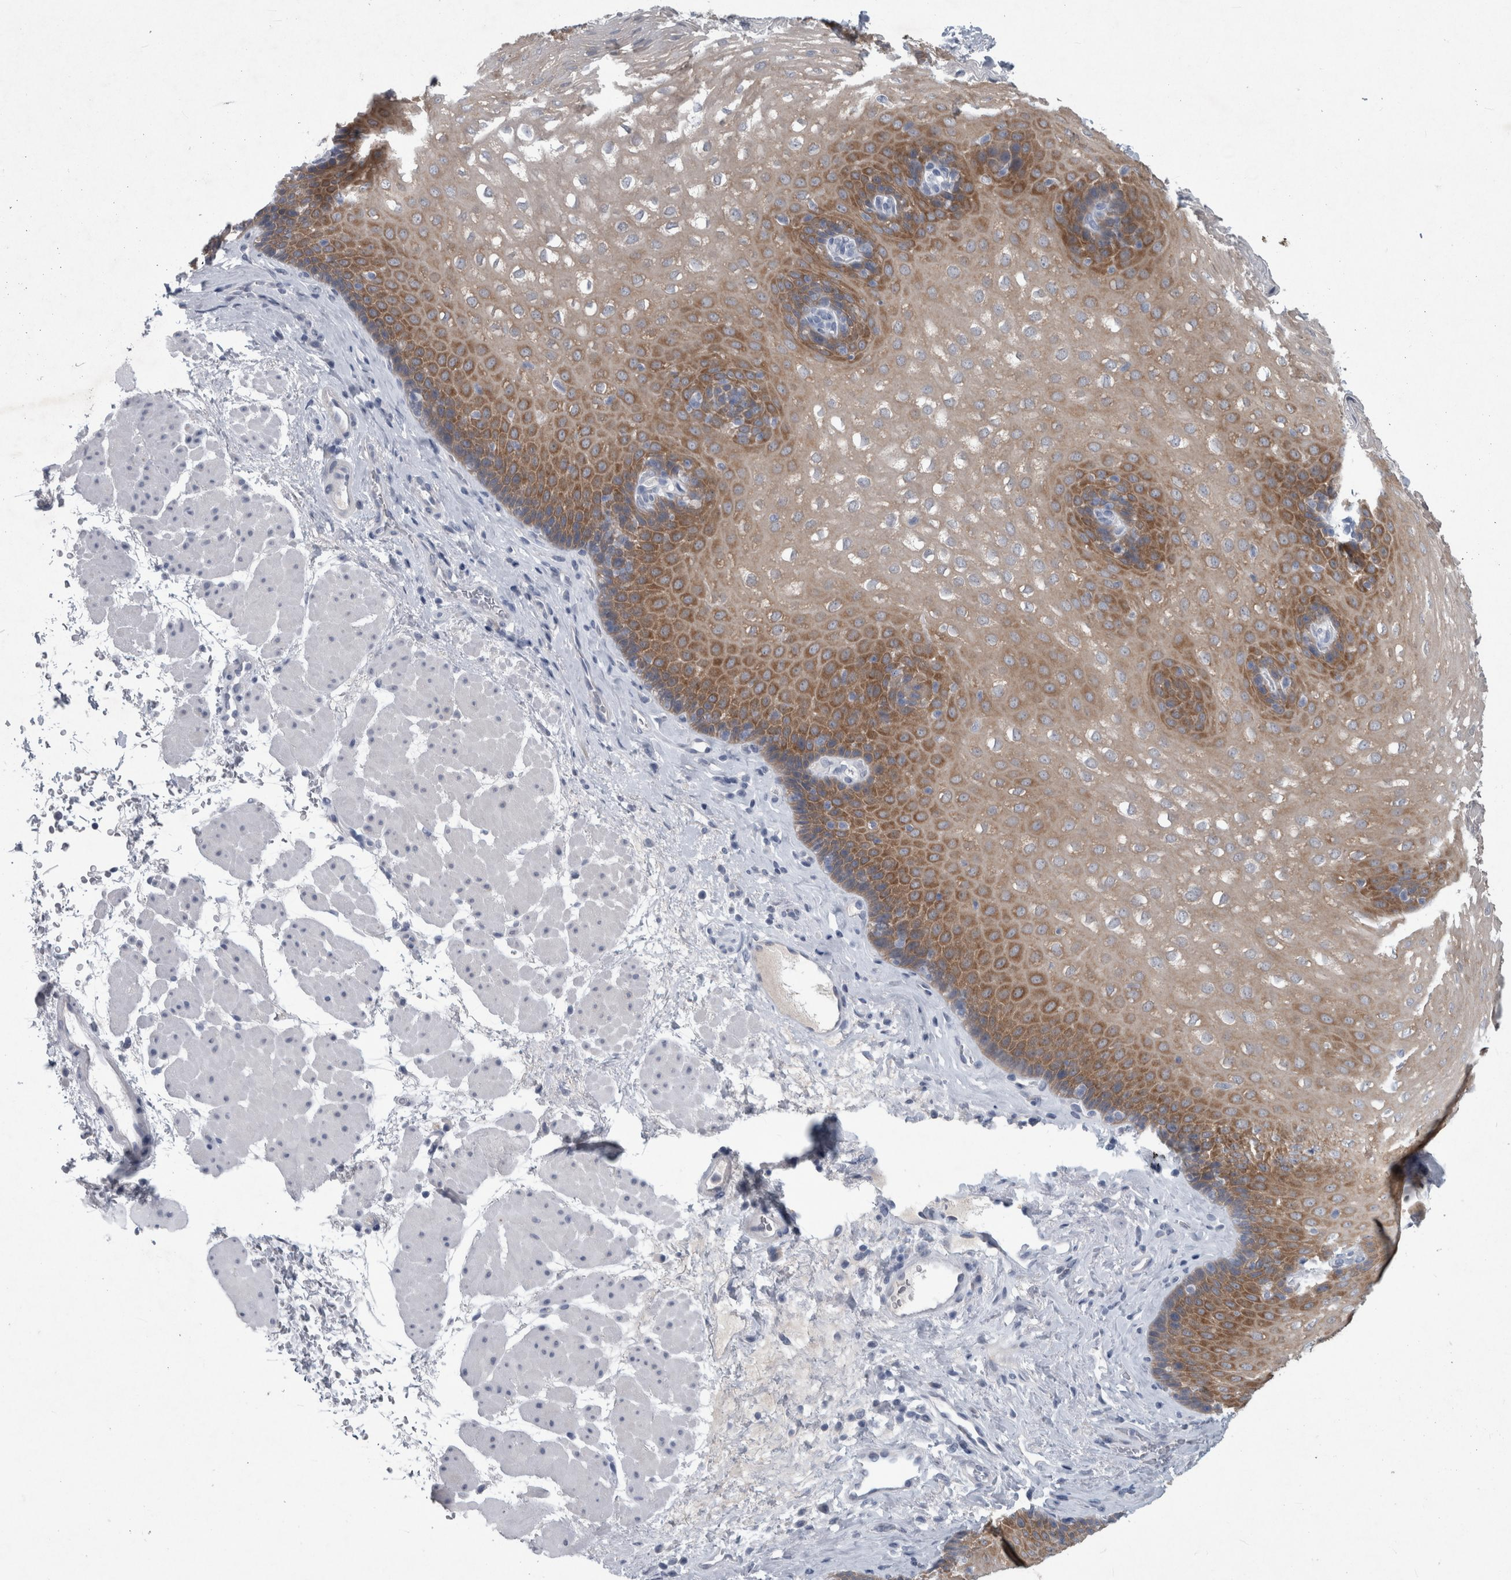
{"staining": {"intensity": "moderate", "quantity": ">75%", "location": "cytoplasmic/membranous"}, "tissue": "esophagus", "cell_type": "Squamous epithelial cells", "image_type": "normal", "snomed": [{"axis": "morphology", "description": "Normal tissue, NOS"}, {"axis": "topography", "description": "Esophagus"}], "caption": "Protein staining of unremarkable esophagus exhibits moderate cytoplasmic/membranous positivity in about >75% of squamous epithelial cells. The staining is performed using DAB (3,3'-diaminobenzidine) brown chromogen to label protein expression. The nuclei are counter-stained blue using hematoxylin.", "gene": "FAM83H", "patient": {"sex": "female", "age": 66}}